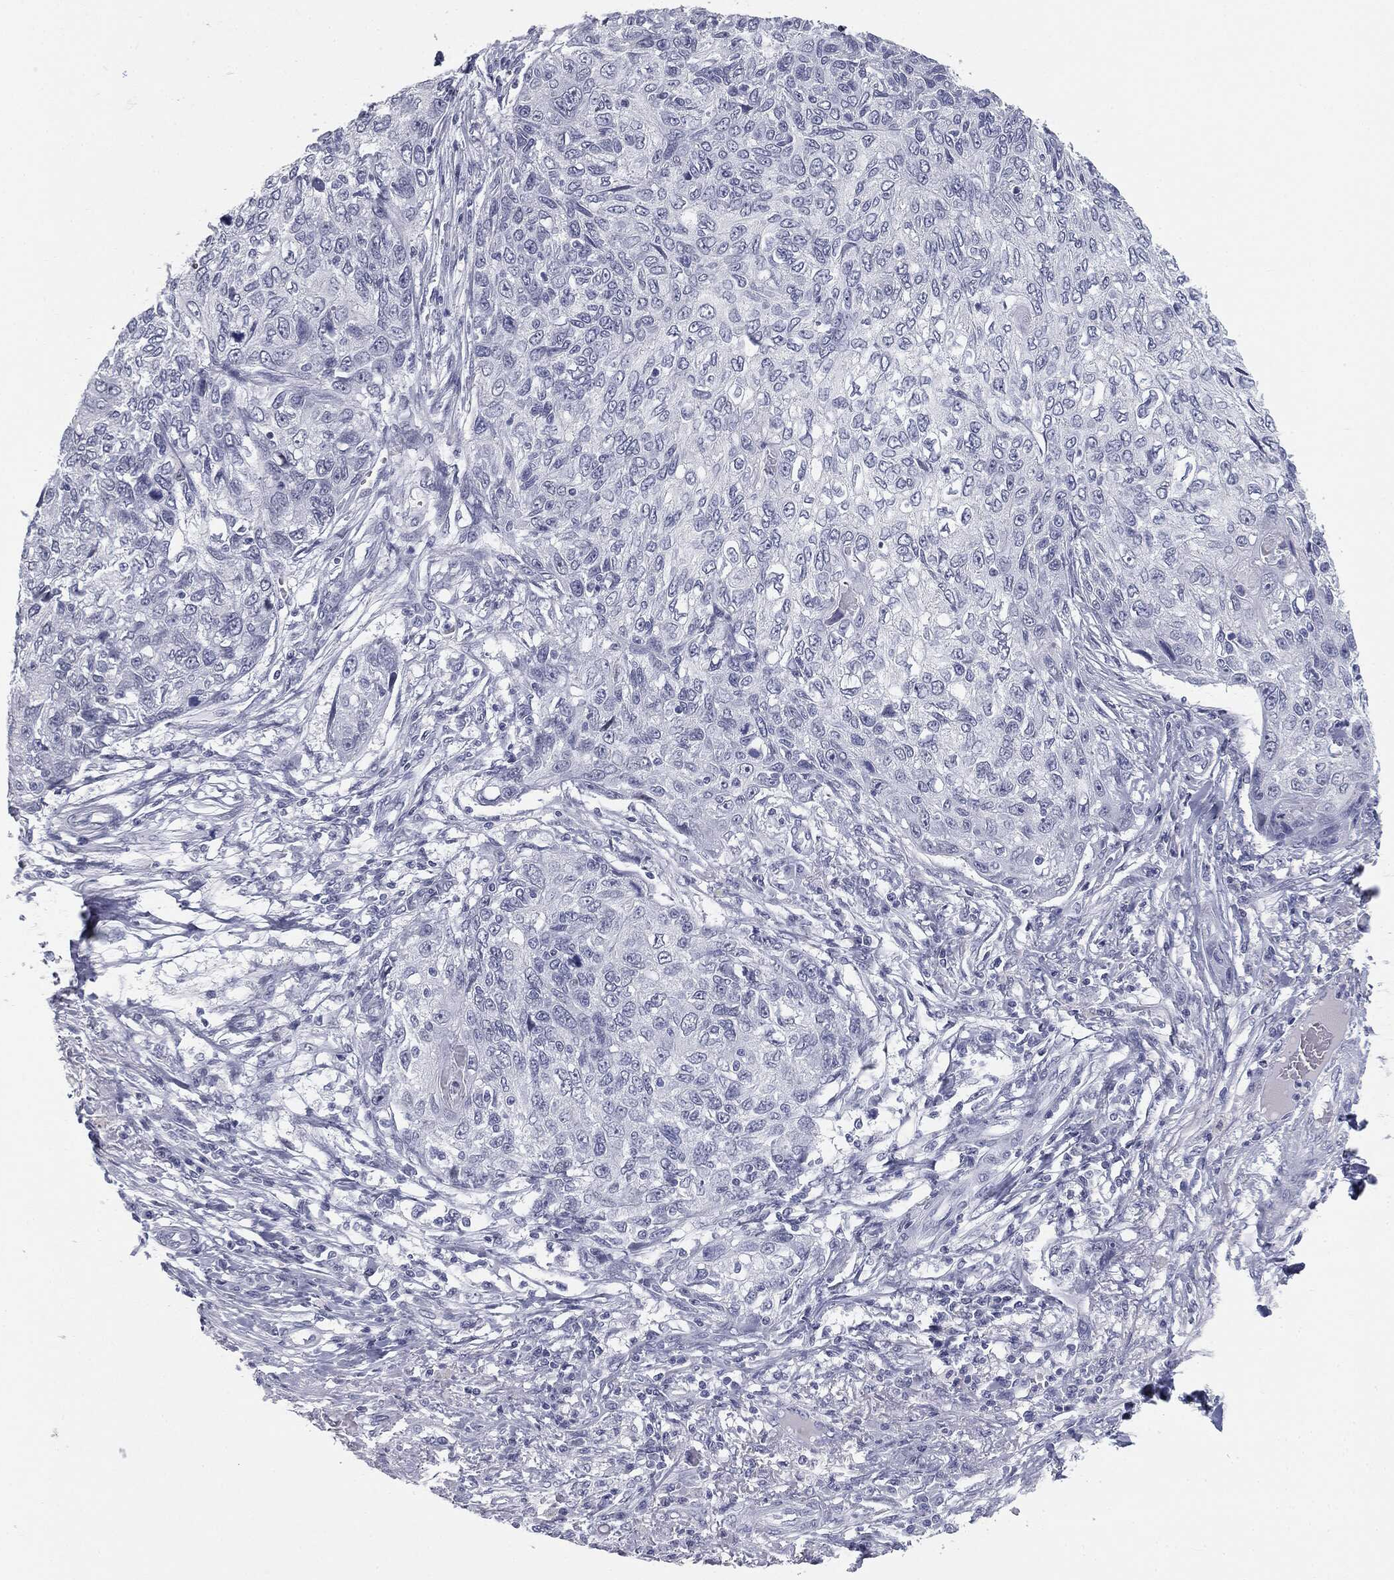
{"staining": {"intensity": "negative", "quantity": "none", "location": "none"}, "tissue": "skin cancer", "cell_type": "Tumor cells", "image_type": "cancer", "snomed": [{"axis": "morphology", "description": "Squamous cell carcinoma, NOS"}, {"axis": "topography", "description": "Skin"}], "caption": "IHC of skin cancer reveals no positivity in tumor cells.", "gene": "TPO", "patient": {"sex": "male", "age": 92}}